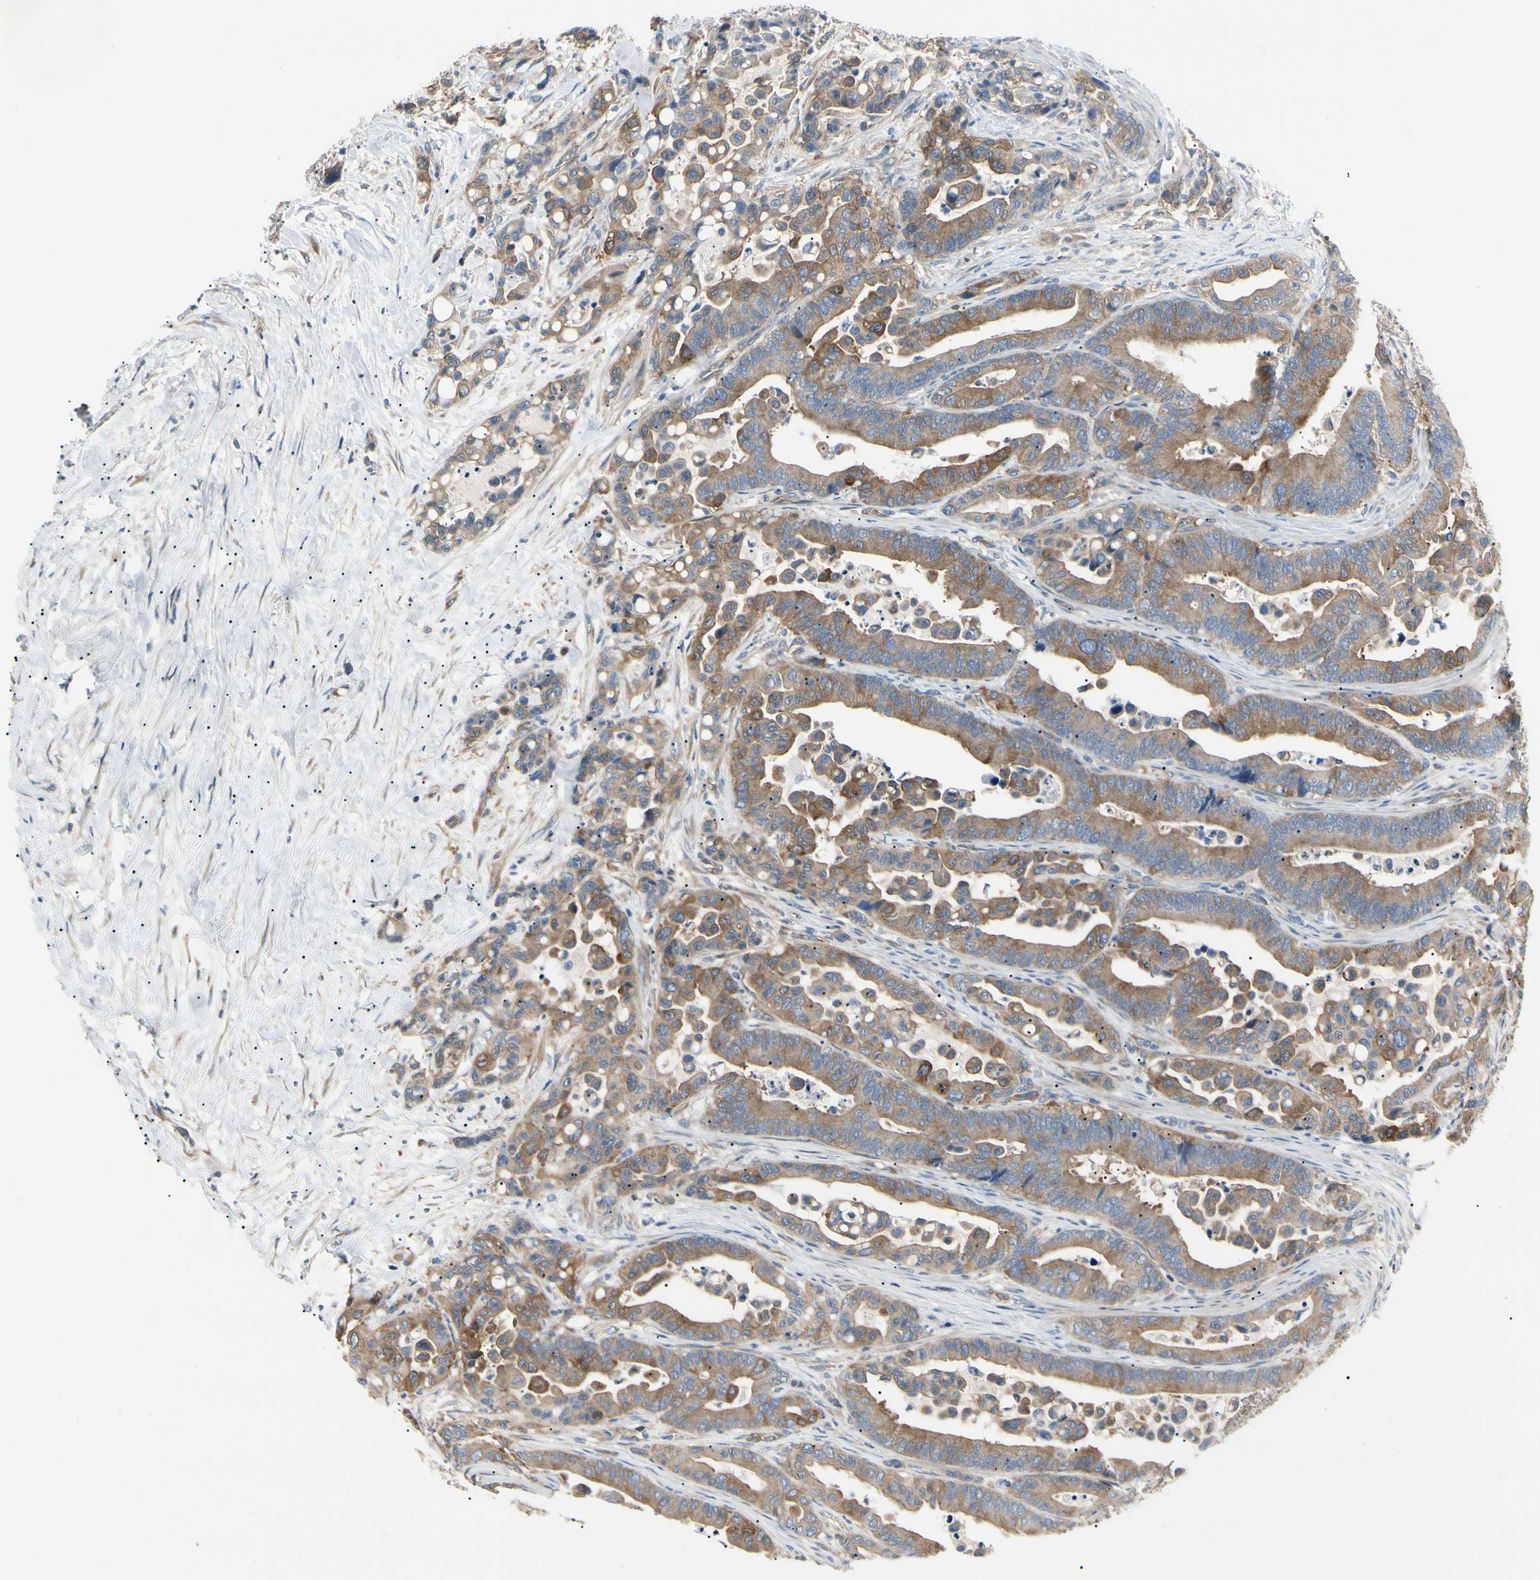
{"staining": {"intensity": "moderate", "quantity": ">75%", "location": "cytoplasmic/membranous"}, "tissue": "colorectal cancer", "cell_type": "Tumor cells", "image_type": "cancer", "snomed": [{"axis": "morphology", "description": "Normal tissue, NOS"}, {"axis": "morphology", "description": "Adenocarcinoma, NOS"}, {"axis": "topography", "description": "Colon"}], "caption": "This is an image of immunohistochemistry staining of adenocarcinoma (colorectal), which shows moderate staining in the cytoplasmic/membranous of tumor cells.", "gene": "NFKB2", "patient": {"sex": "male", "age": 82}}